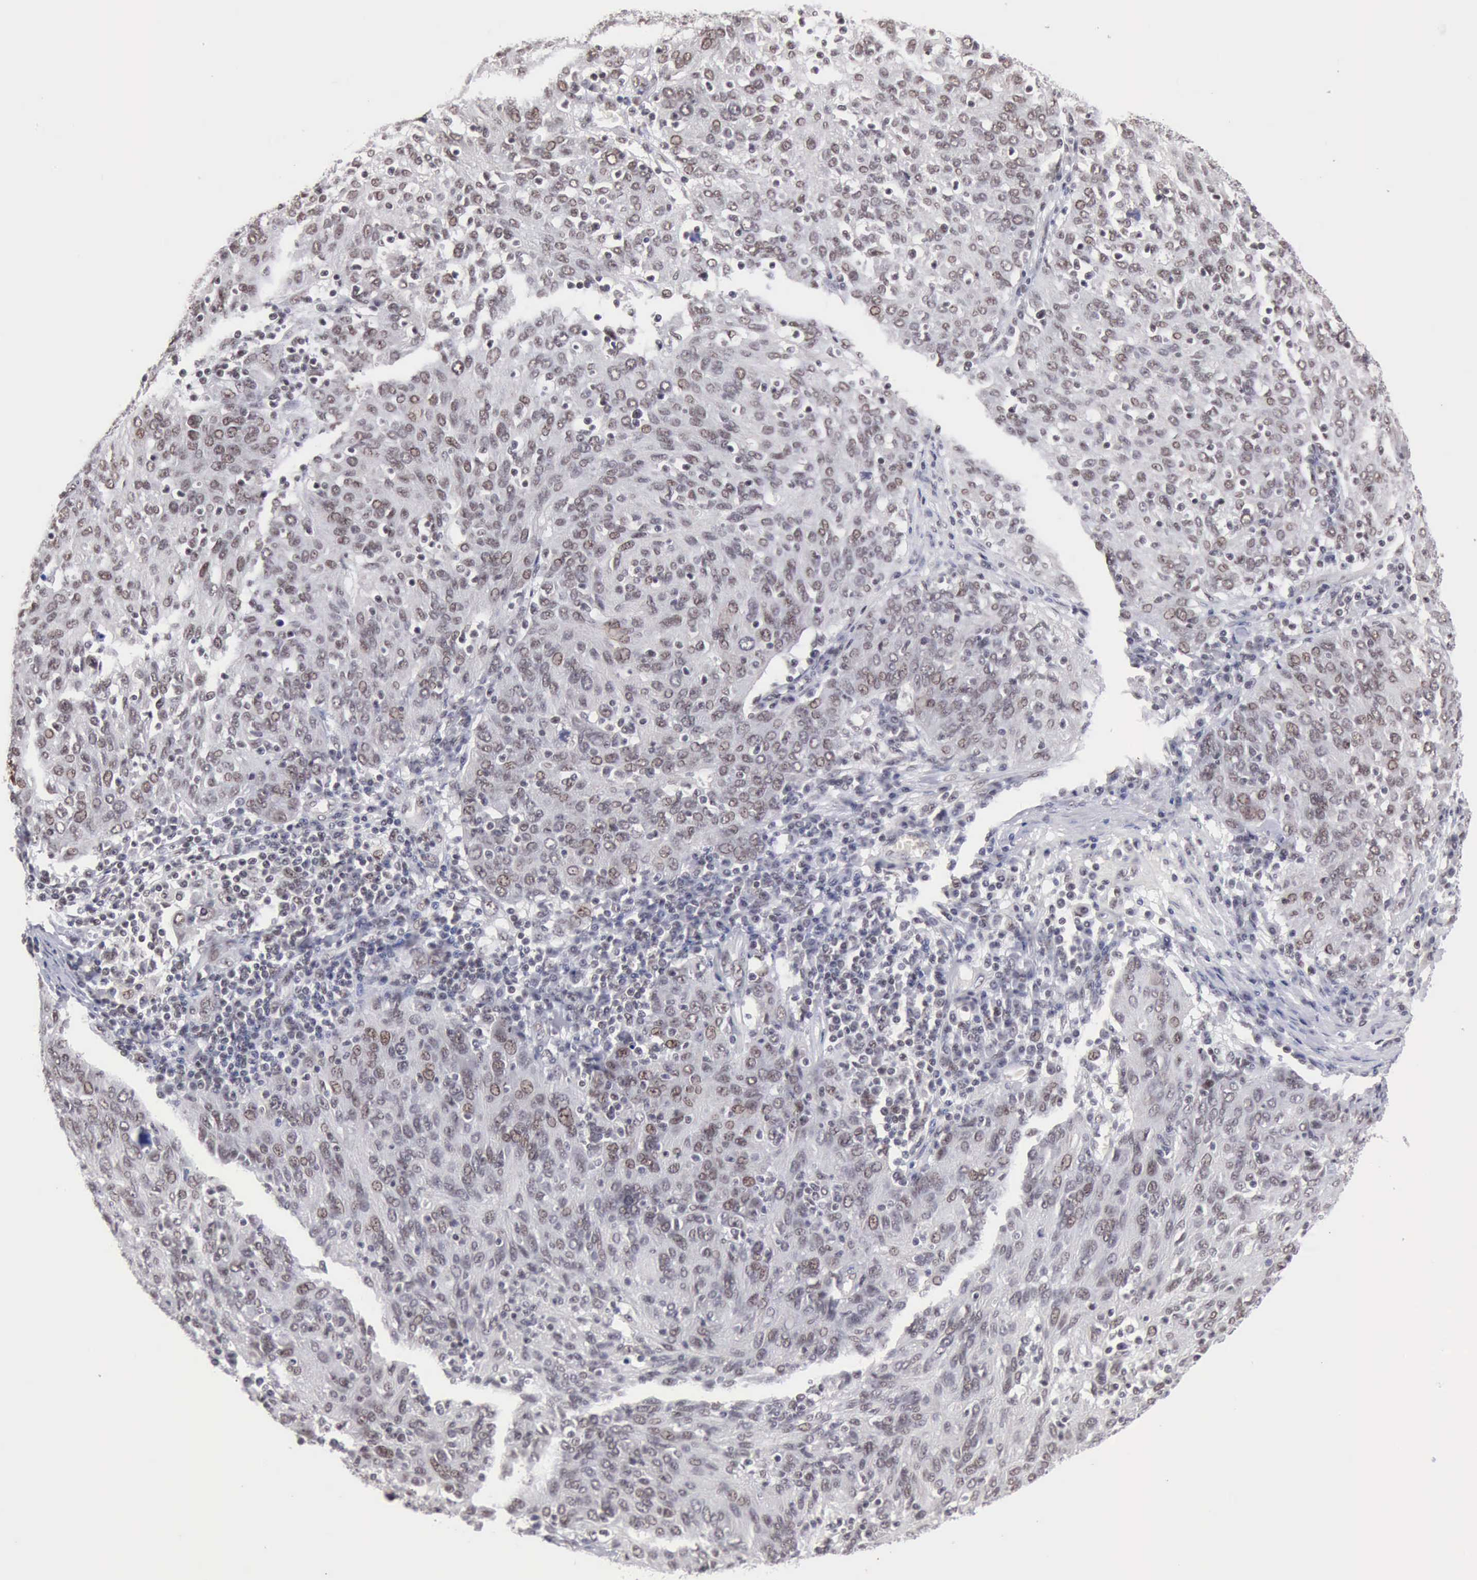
{"staining": {"intensity": "weak", "quantity": "25%-75%", "location": "nuclear"}, "tissue": "ovarian cancer", "cell_type": "Tumor cells", "image_type": "cancer", "snomed": [{"axis": "morphology", "description": "Carcinoma, endometroid"}, {"axis": "topography", "description": "Ovary"}], "caption": "A low amount of weak nuclear expression is identified in about 25%-75% of tumor cells in ovarian cancer (endometroid carcinoma) tissue. (brown staining indicates protein expression, while blue staining denotes nuclei).", "gene": "TAF1", "patient": {"sex": "female", "age": 50}}